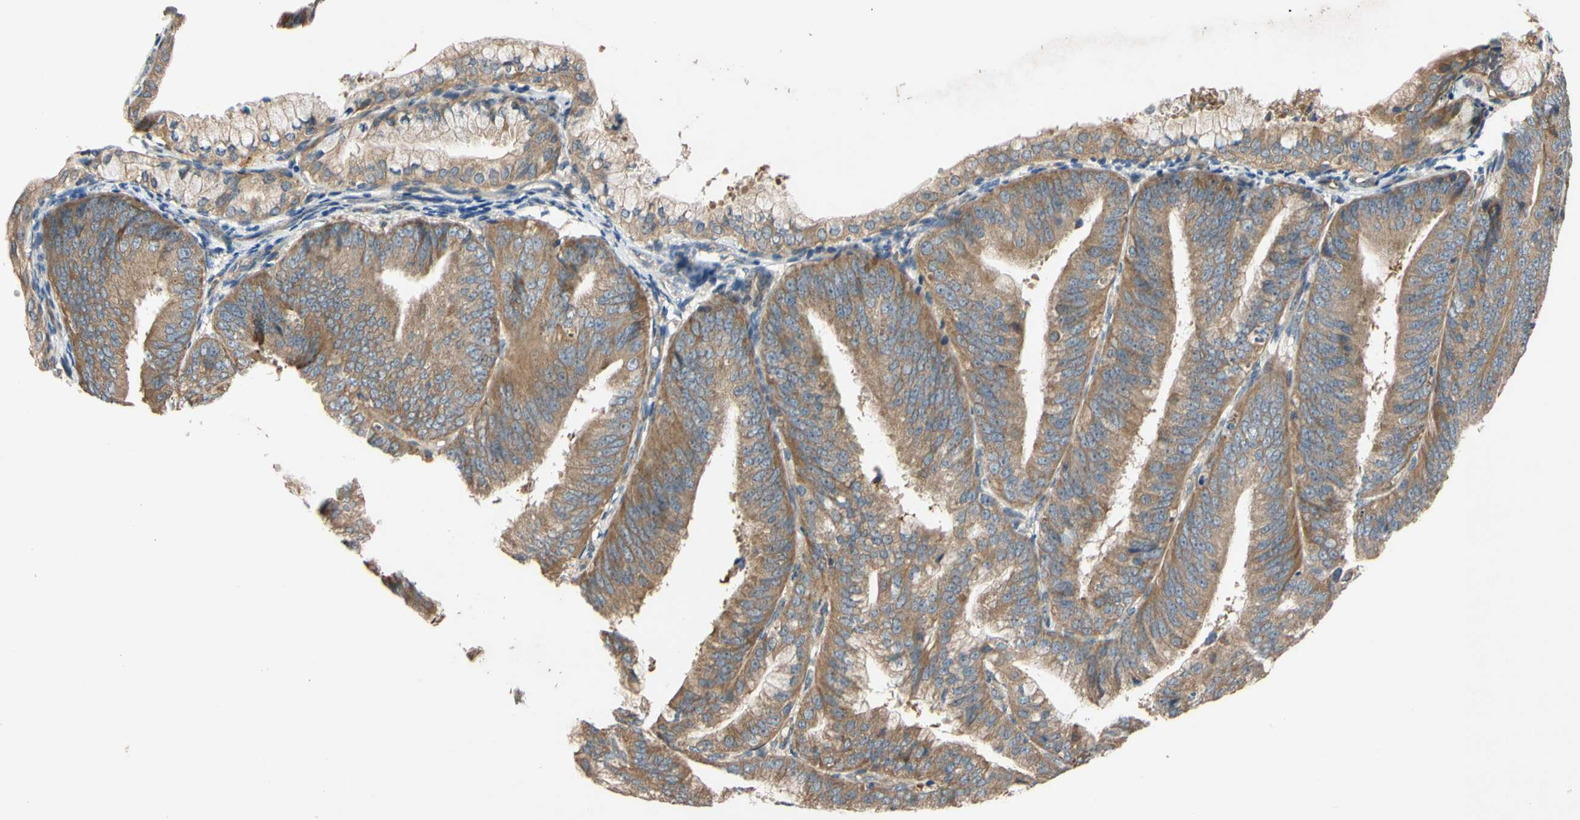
{"staining": {"intensity": "moderate", "quantity": ">75%", "location": "cytoplasmic/membranous"}, "tissue": "endometrial cancer", "cell_type": "Tumor cells", "image_type": "cancer", "snomed": [{"axis": "morphology", "description": "Adenocarcinoma, NOS"}, {"axis": "topography", "description": "Endometrium"}], "caption": "A brown stain highlights moderate cytoplasmic/membranous staining of a protein in human endometrial cancer tumor cells.", "gene": "MBTPS2", "patient": {"sex": "female", "age": 63}}